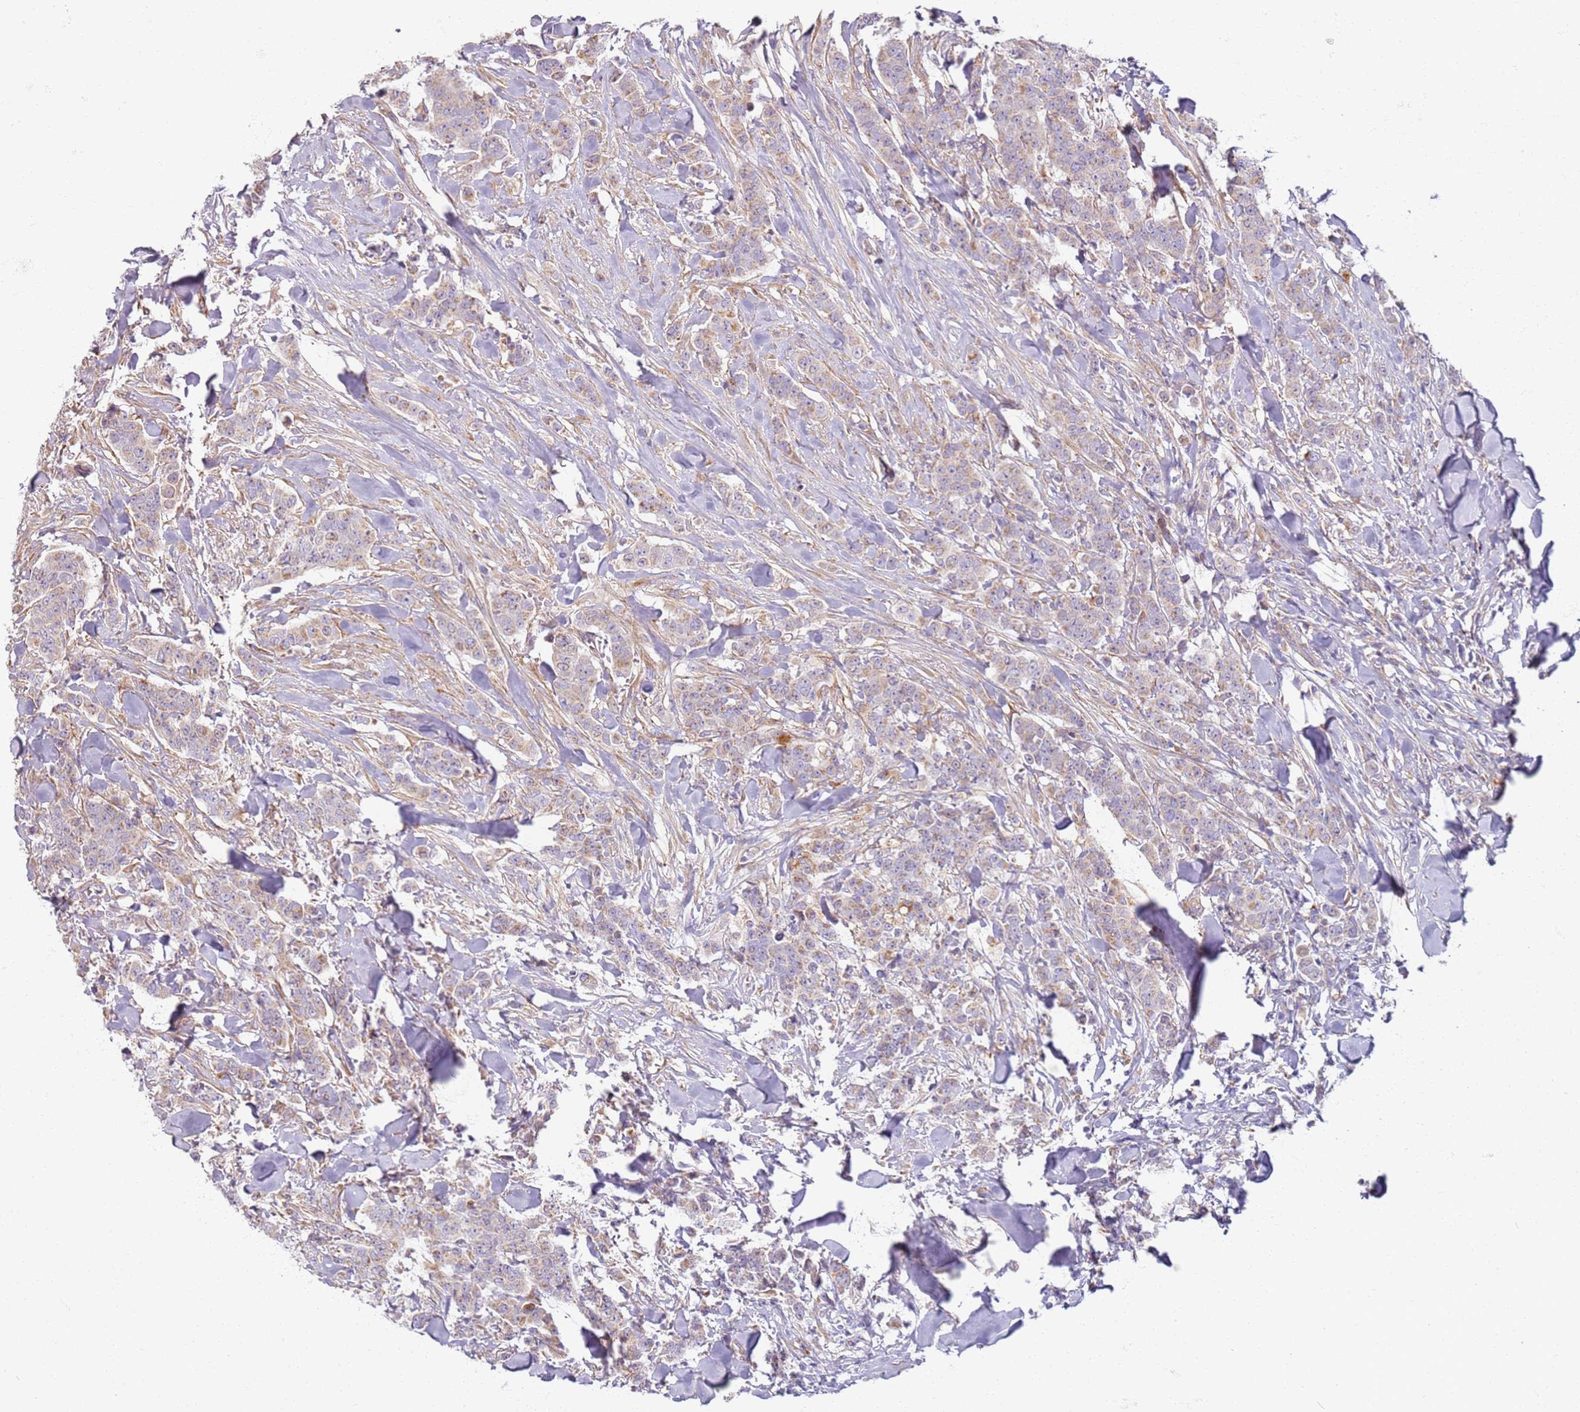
{"staining": {"intensity": "moderate", "quantity": "25%-75%", "location": "cytoplasmic/membranous"}, "tissue": "breast cancer", "cell_type": "Tumor cells", "image_type": "cancer", "snomed": [{"axis": "morphology", "description": "Duct carcinoma"}, {"axis": "topography", "description": "Breast"}], "caption": "An image of human breast cancer stained for a protein shows moderate cytoplasmic/membranous brown staining in tumor cells.", "gene": "PROKR2", "patient": {"sex": "female", "age": 40}}